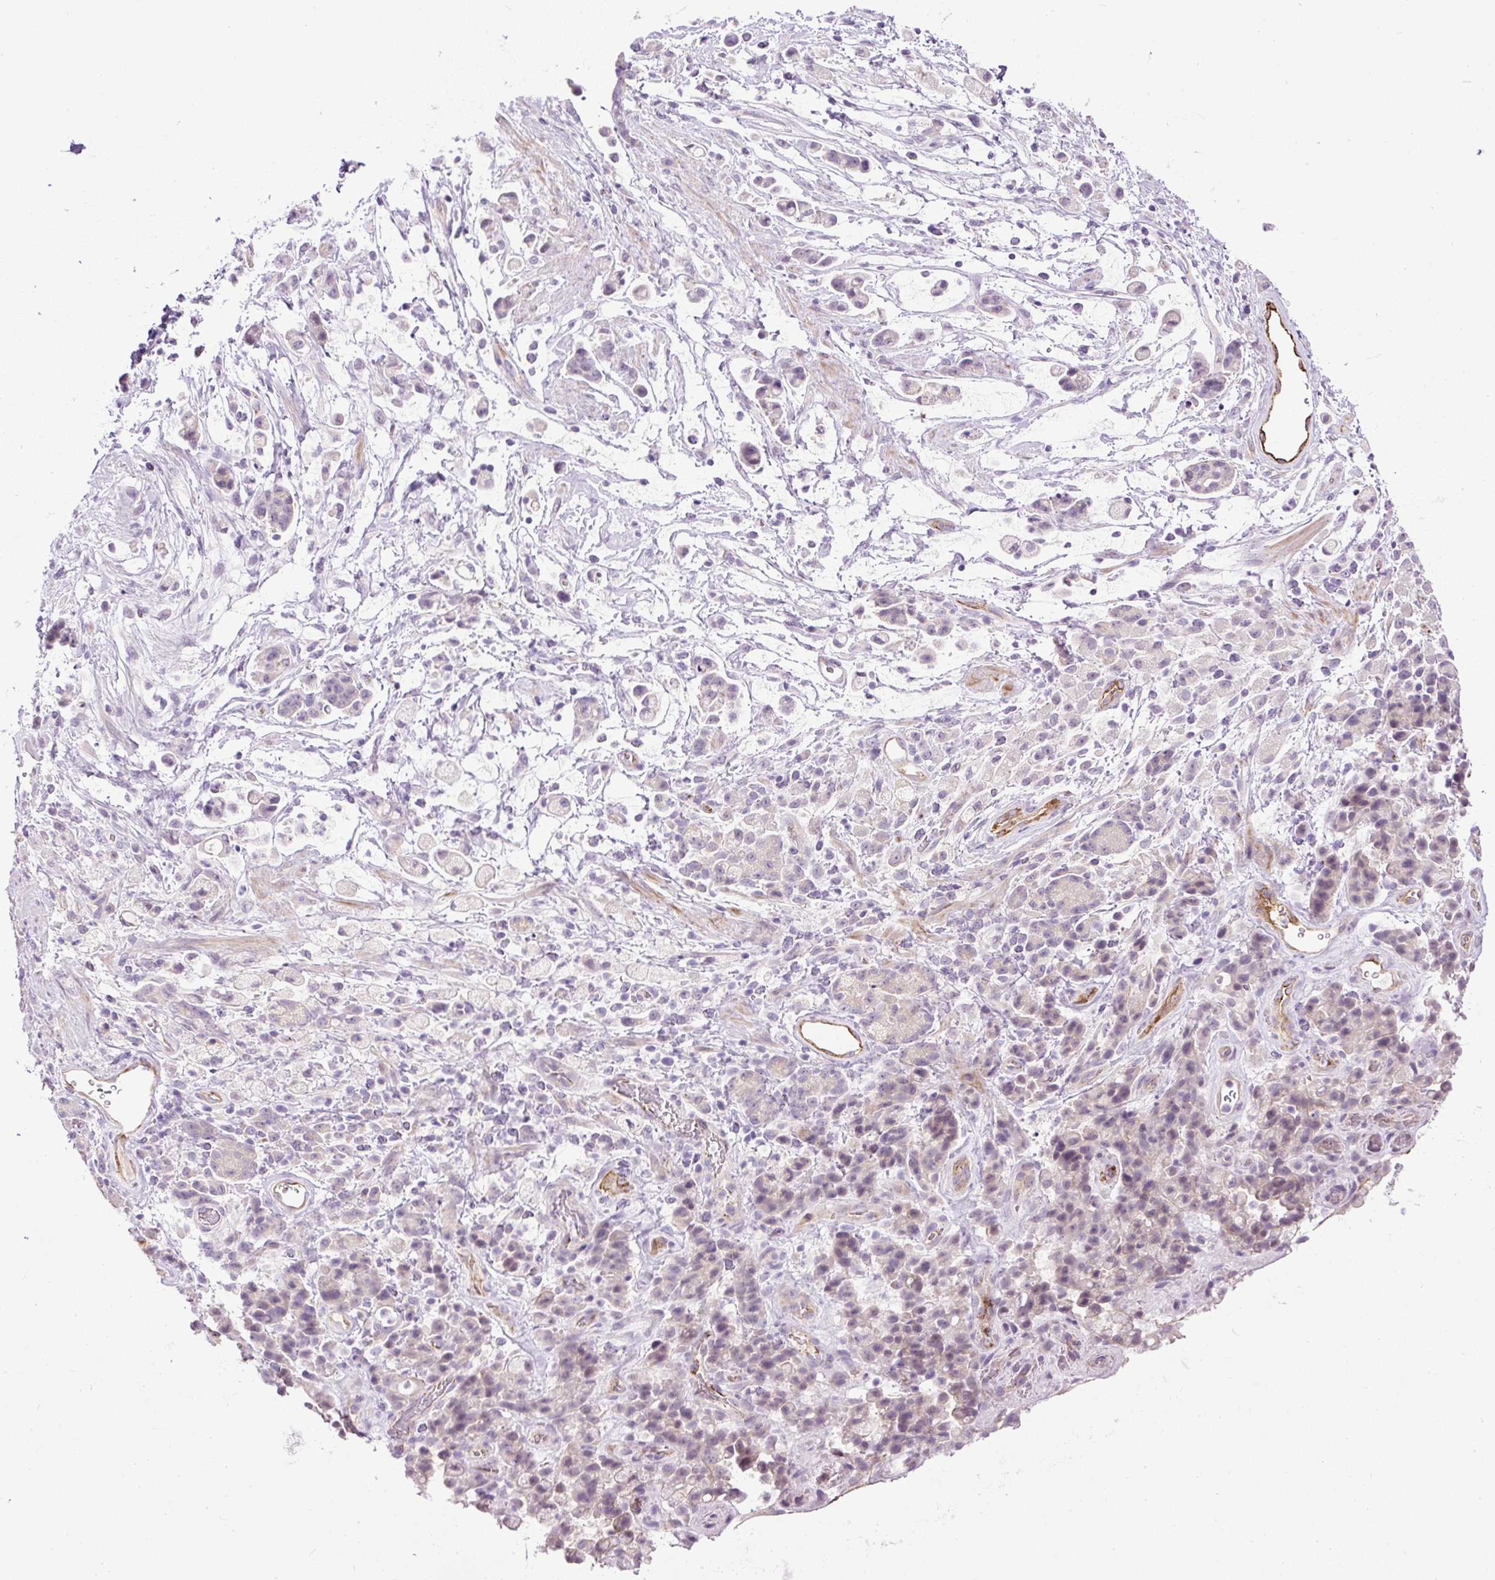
{"staining": {"intensity": "negative", "quantity": "none", "location": "none"}, "tissue": "stomach cancer", "cell_type": "Tumor cells", "image_type": "cancer", "snomed": [{"axis": "morphology", "description": "Adenocarcinoma, NOS"}, {"axis": "topography", "description": "Stomach"}], "caption": "Immunohistochemistry (IHC) image of neoplastic tissue: stomach adenocarcinoma stained with DAB (3,3'-diaminobenzidine) displays no significant protein expression in tumor cells.", "gene": "LEFTY2", "patient": {"sex": "female", "age": 60}}